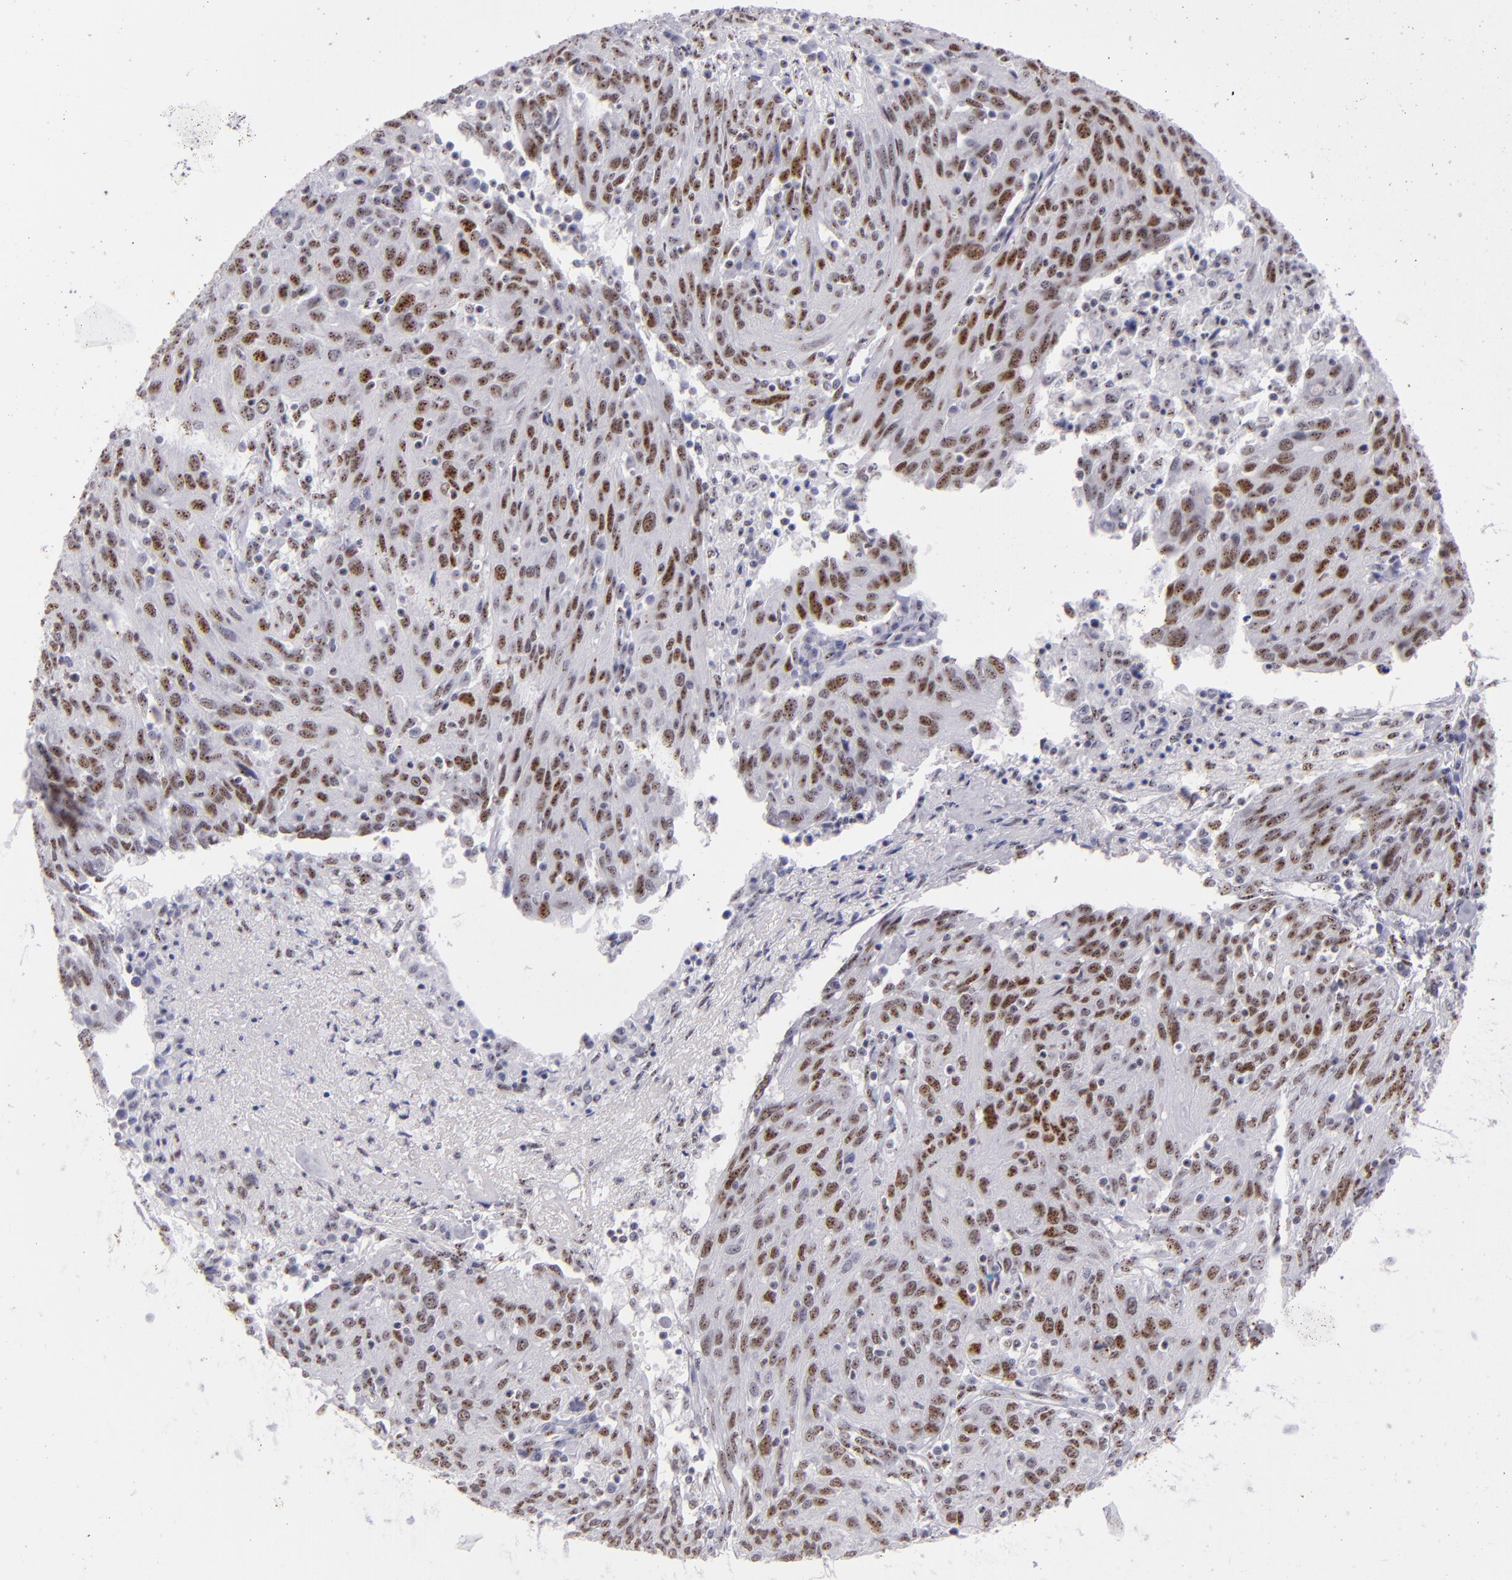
{"staining": {"intensity": "moderate", "quantity": ">75%", "location": "nuclear"}, "tissue": "ovarian cancer", "cell_type": "Tumor cells", "image_type": "cancer", "snomed": [{"axis": "morphology", "description": "Carcinoma, endometroid"}, {"axis": "topography", "description": "Ovary"}], "caption": "An immunohistochemistry (IHC) histopathology image of neoplastic tissue is shown. Protein staining in brown highlights moderate nuclear positivity in ovarian cancer (endometroid carcinoma) within tumor cells.", "gene": "TOP3A", "patient": {"sex": "female", "age": 50}}